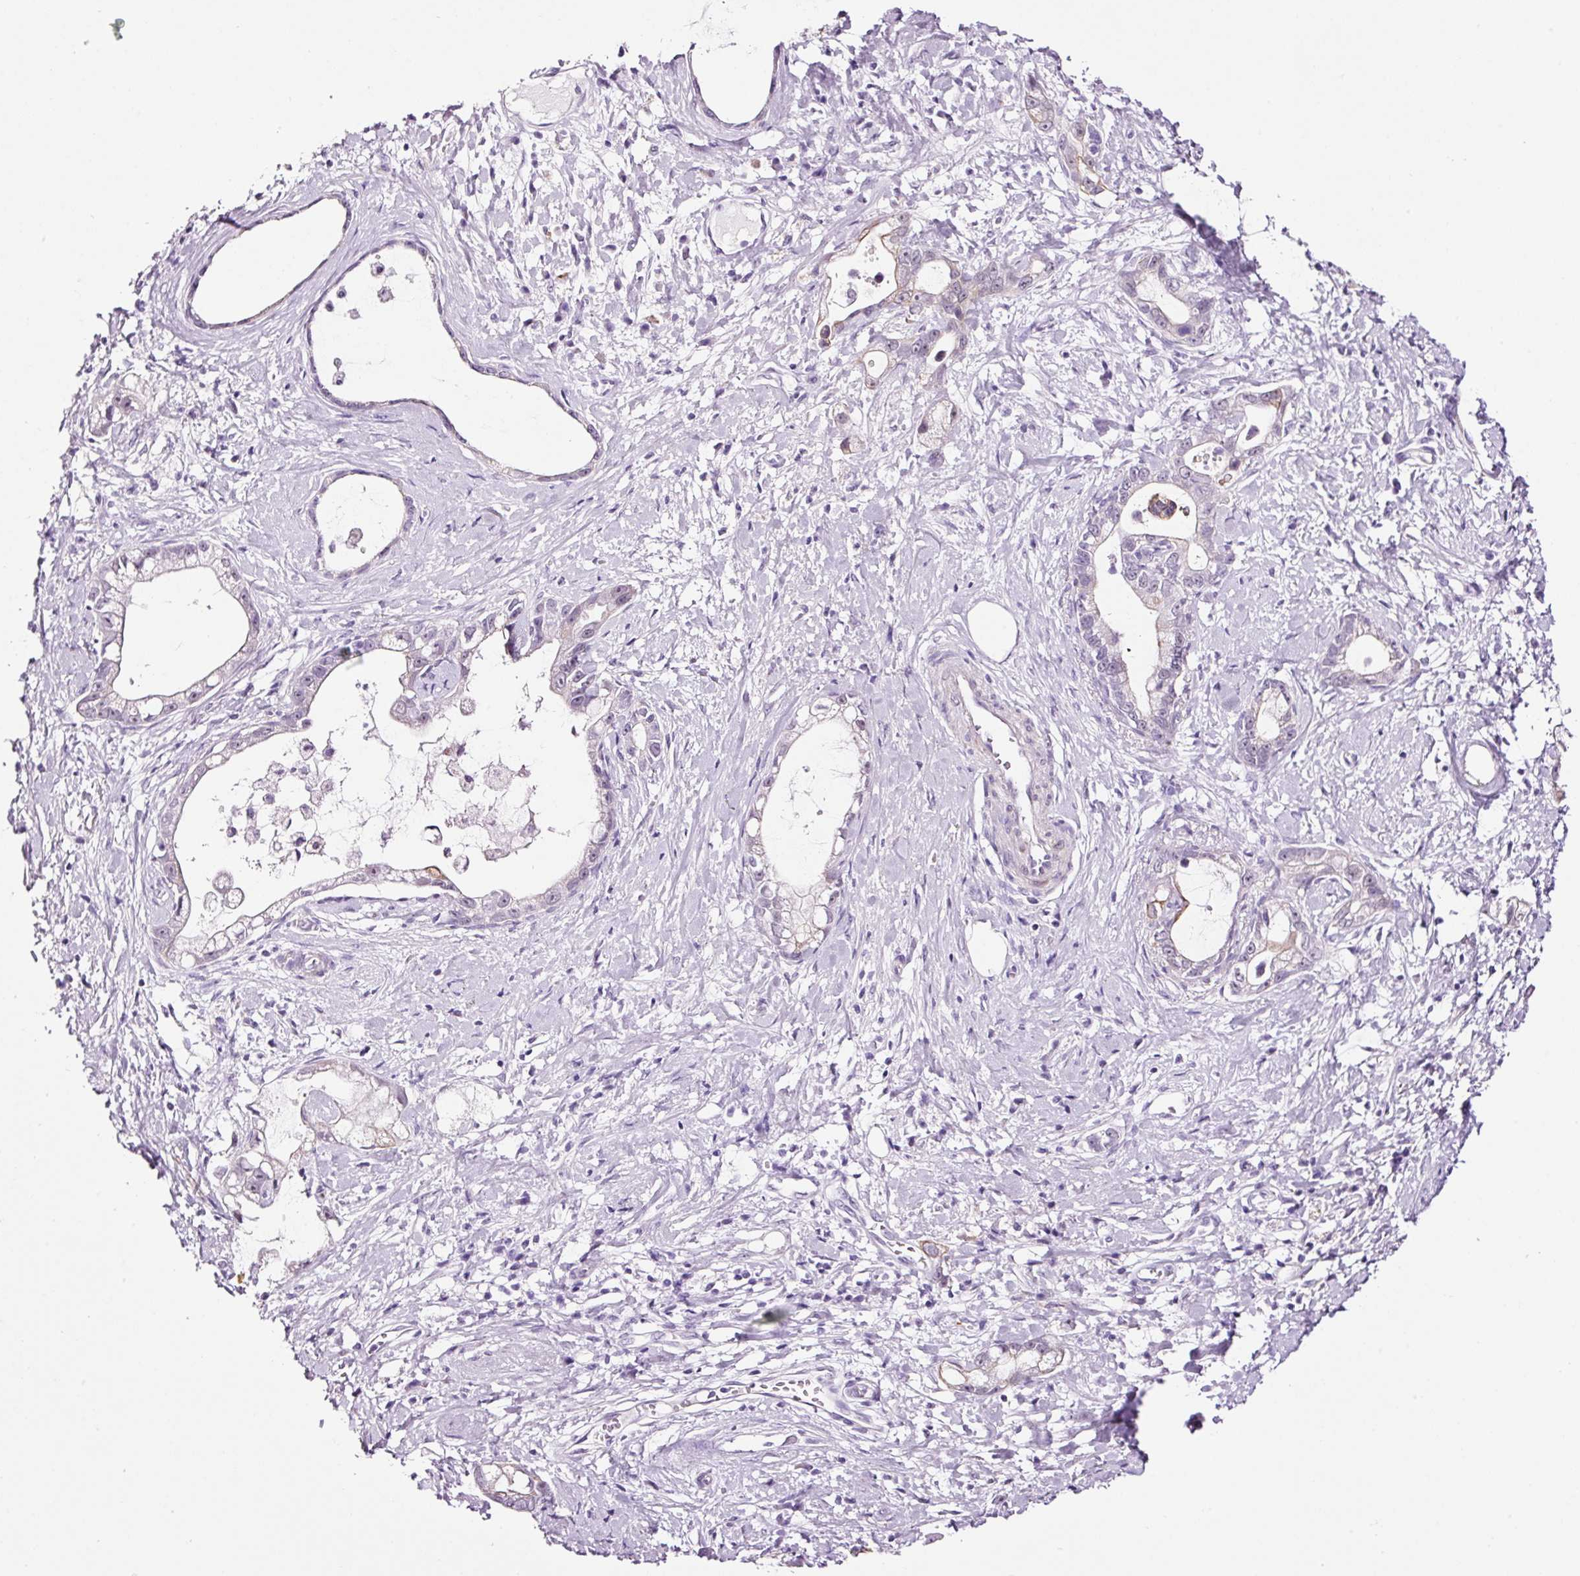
{"staining": {"intensity": "negative", "quantity": "none", "location": "none"}, "tissue": "stomach cancer", "cell_type": "Tumor cells", "image_type": "cancer", "snomed": [{"axis": "morphology", "description": "Adenocarcinoma, NOS"}, {"axis": "topography", "description": "Stomach"}], "caption": "High magnification brightfield microscopy of adenocarcinoma (stomach) stained with DAB (3,3'-diaminobenzidine) (brown) and counterstained with hematoxylin (blue): tumor cells show no significant staining. (Brightfield microscopy of DAB (3,3'-diaminobenzidine) IHC at high magnification).", "gene": "RTF2", "patient": {"sex": "male", "age": 55}}